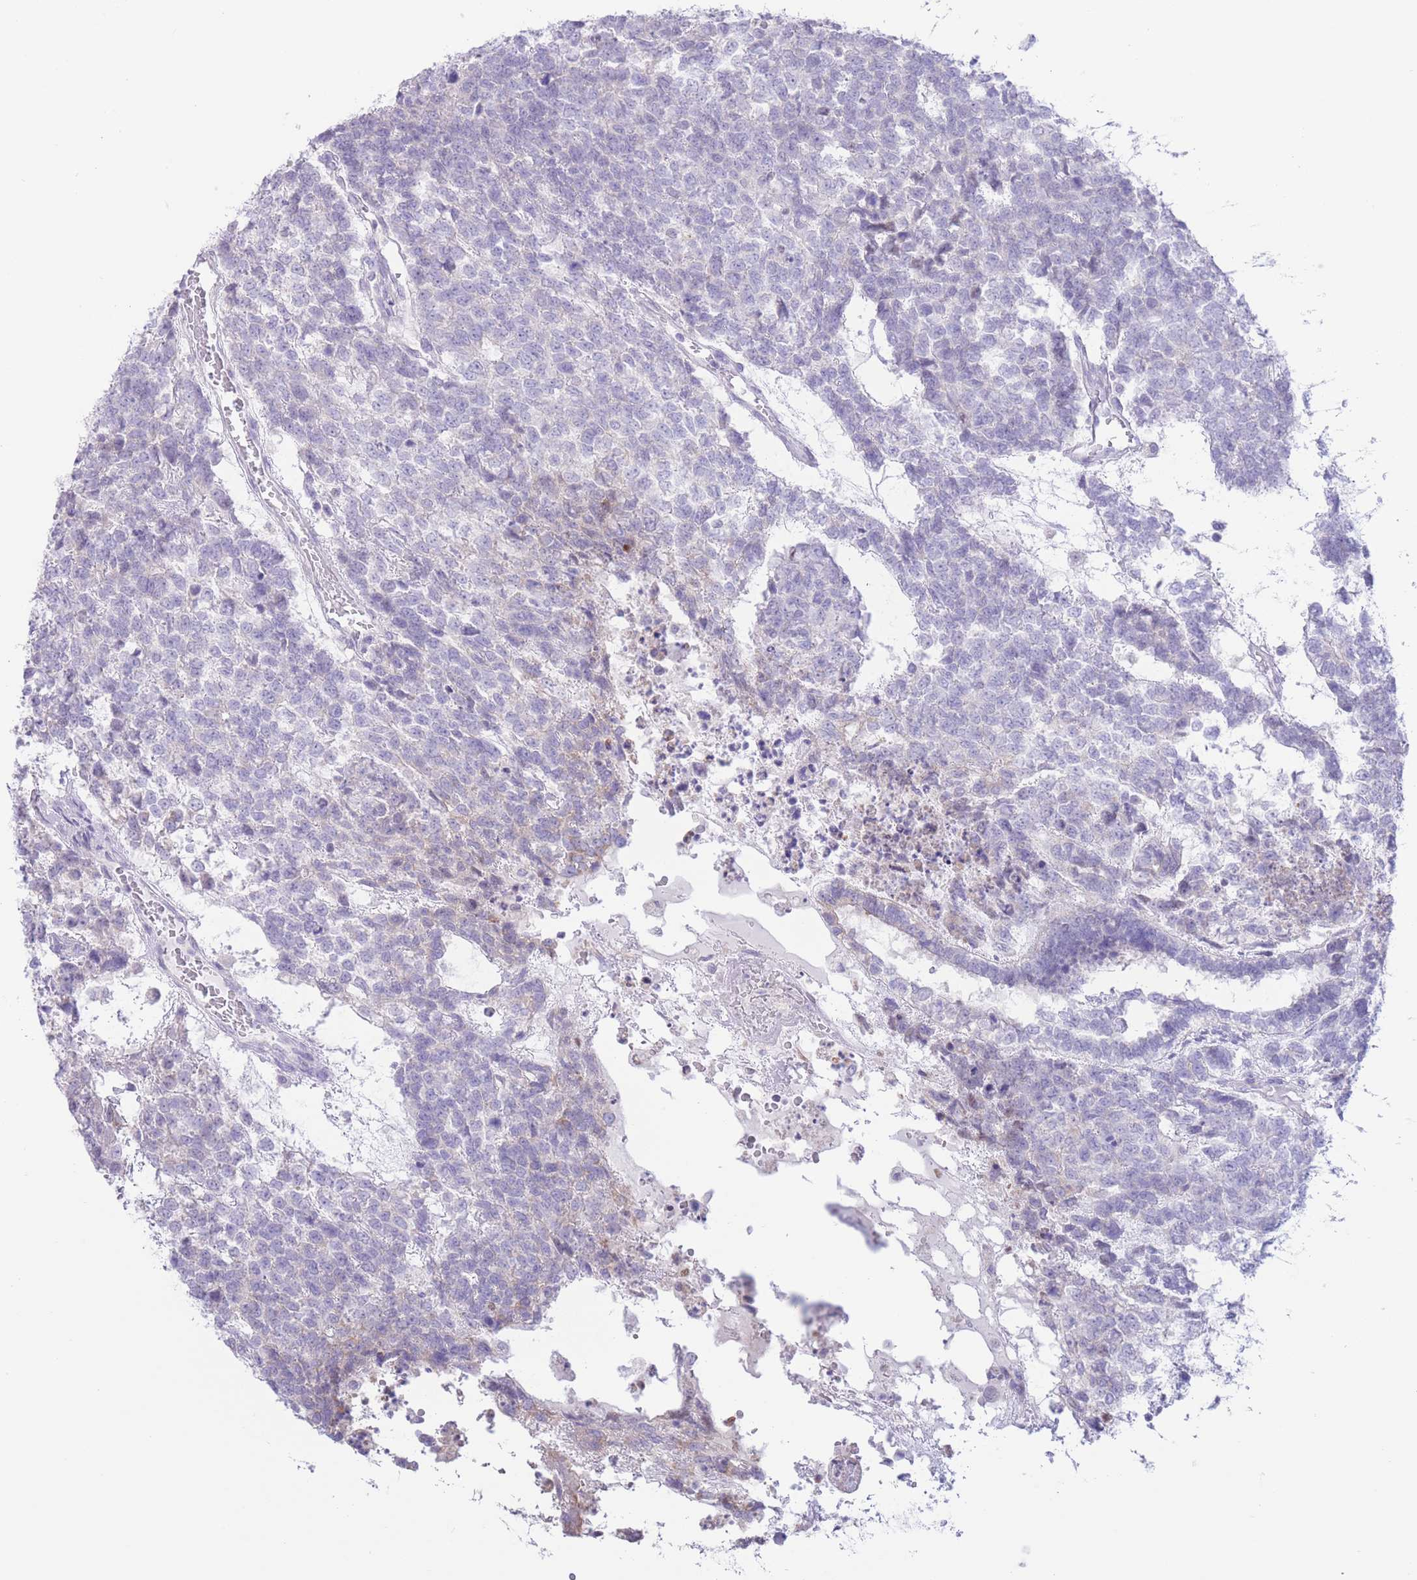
{"staining": {"intensity": "negative", "quantity": "none", "location": "none"}, "tissue": "testis cancer", "cell_type": "Tumor cells", "image_type": "cancer", "snomed": [{"axis": "morphology", "description": "Carcinoma, Embryonal, NOS"}, {"axis": "topography", "description": "Testis"}], "caption": "IHC micrograph of human testis embryonal carcinoma stained for a protein (brown), which reveals no positivity in tumor cells.", "gene": "FAH", "patient": {"sex": "male", "age": 23}}